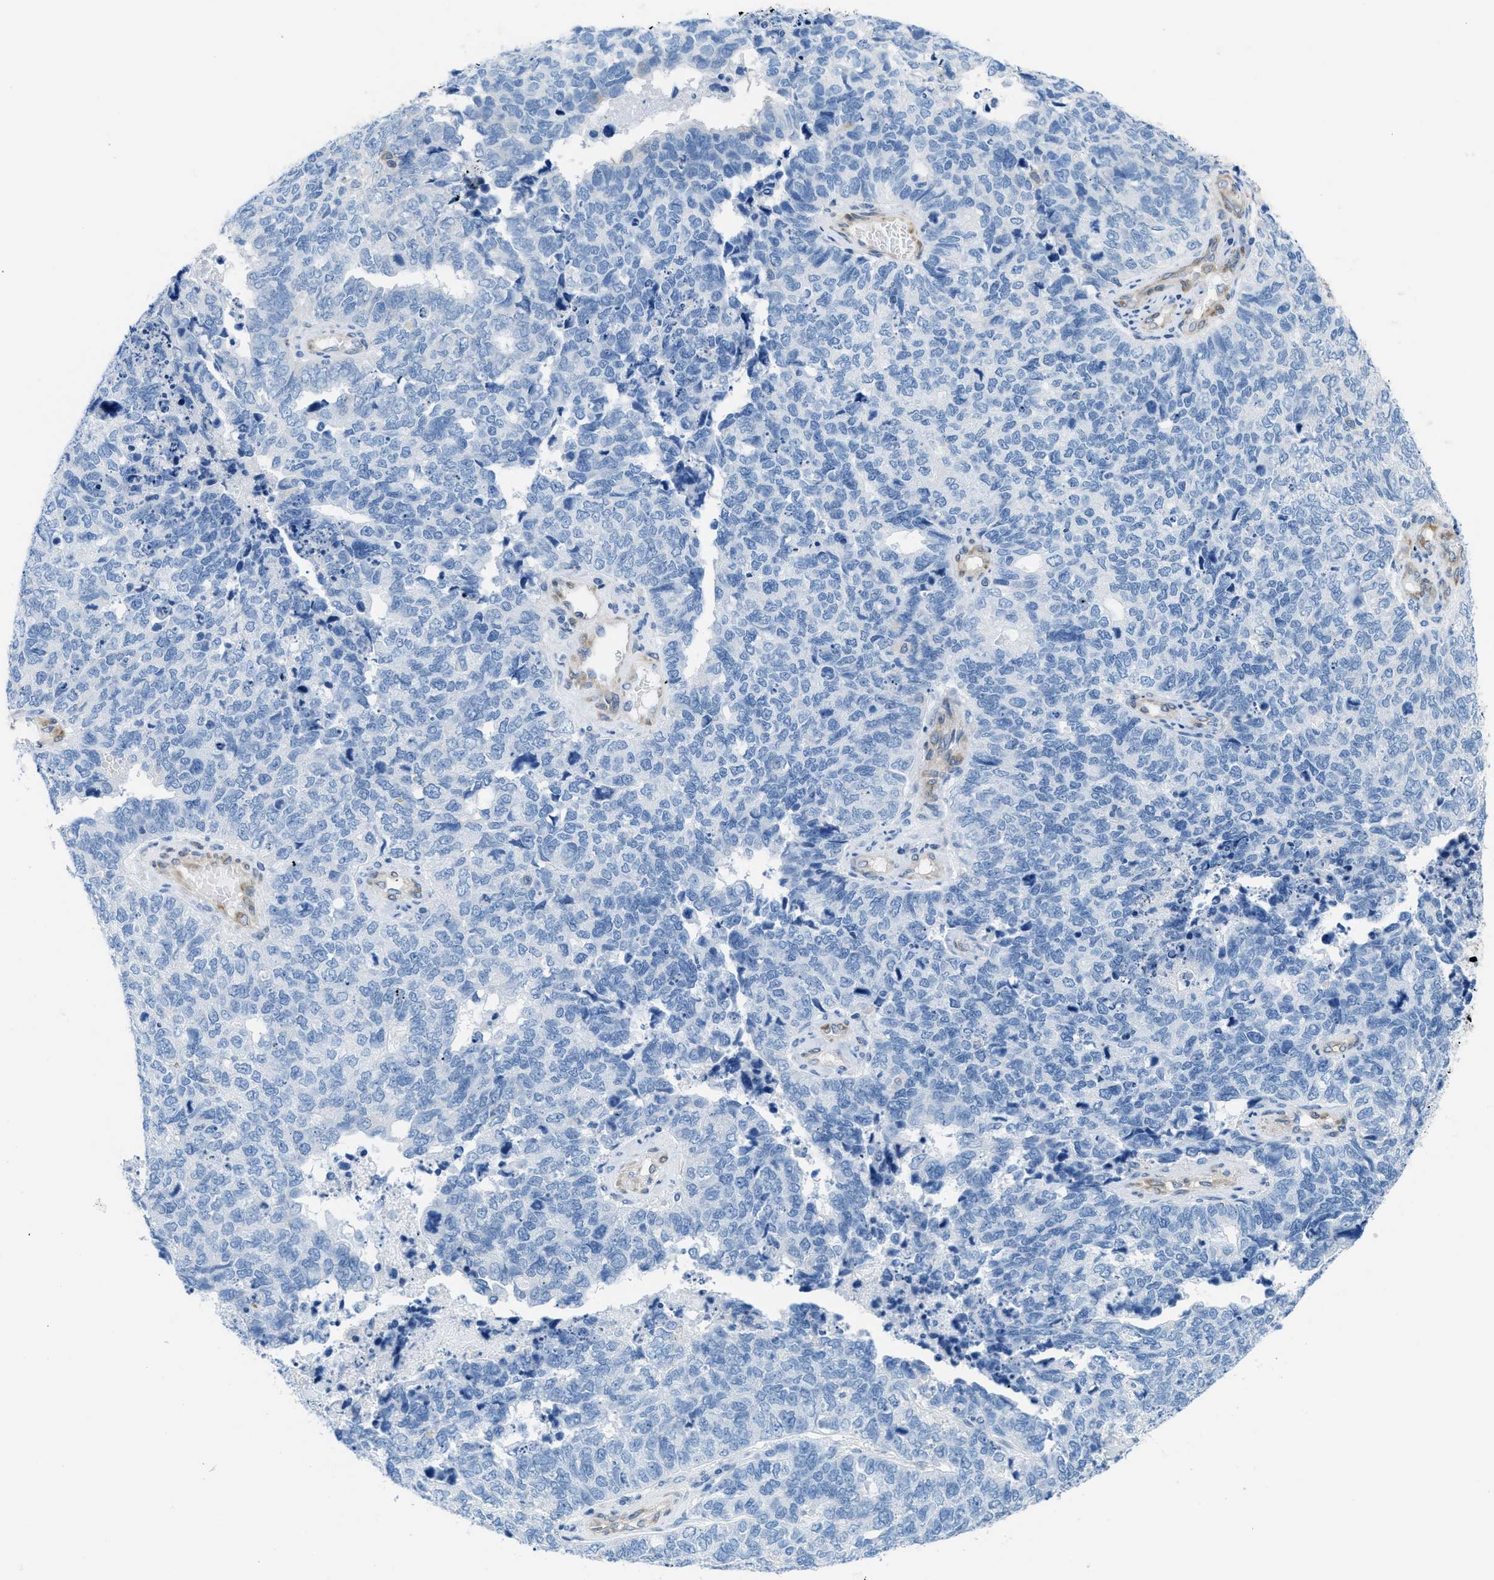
{"staining": {"intensity": "negative", "quantity": "none", "location": "none"}, "tissue": "cervical cancer", "cell_type": "Tumor cells", "image_type": "cancer", "snomed": [{"axis": "morphology", "description": "Squamous cell carcinoma, NOS"}, {"axis": "topography", "description": "Cervix"}], "caption": "Immunohistochemistry (IHC) of cervical cancer (squamous cell carcinoma) shows no positivity in tumor cells.", "gene": "MAPRE2", "patient": {"sex": "female", "age": 63}}